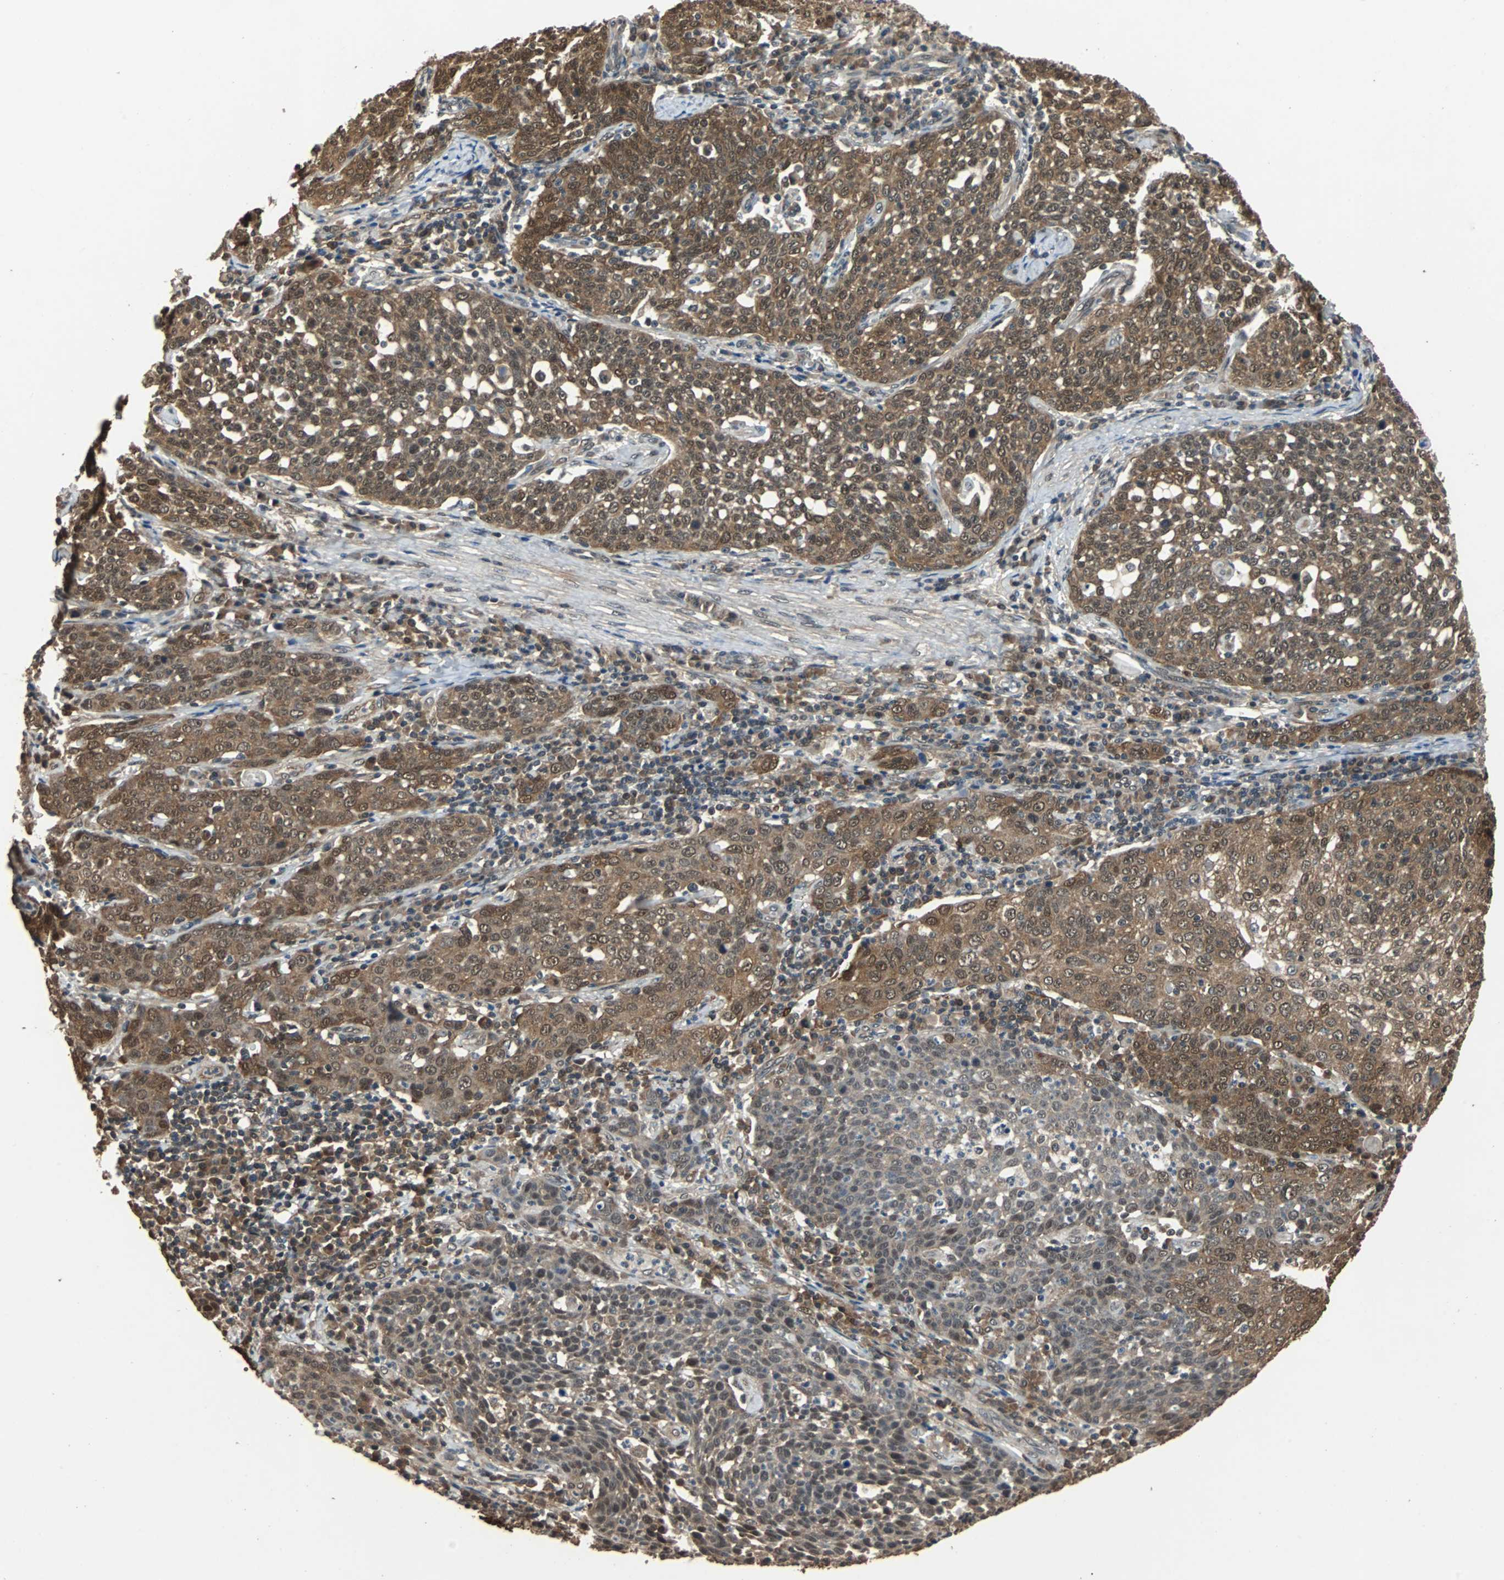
{"staining": {"intensity": "strong", "quantity": ">75%", "location": "cytoplasmic/membranous,nuclear"}, "tissue": "cervical cancer", "cell_type": "Tumor cells", "image_type": "cancer", "snomed": [{"axis": "morphology", "description": "Squamous cell carcinoma, NOS"}, {"axis": "topography", "description": "Cervix"}], "caption": "Brown immunohistochemical staining in human cervical cancer (squamous cell carcinoma) displays strong cytoplasmic/membranous and nuclear positivity in about >75% of tumor cells.", "gene": "PRDX6", "patient": {"sex": "female", "age": 34}}